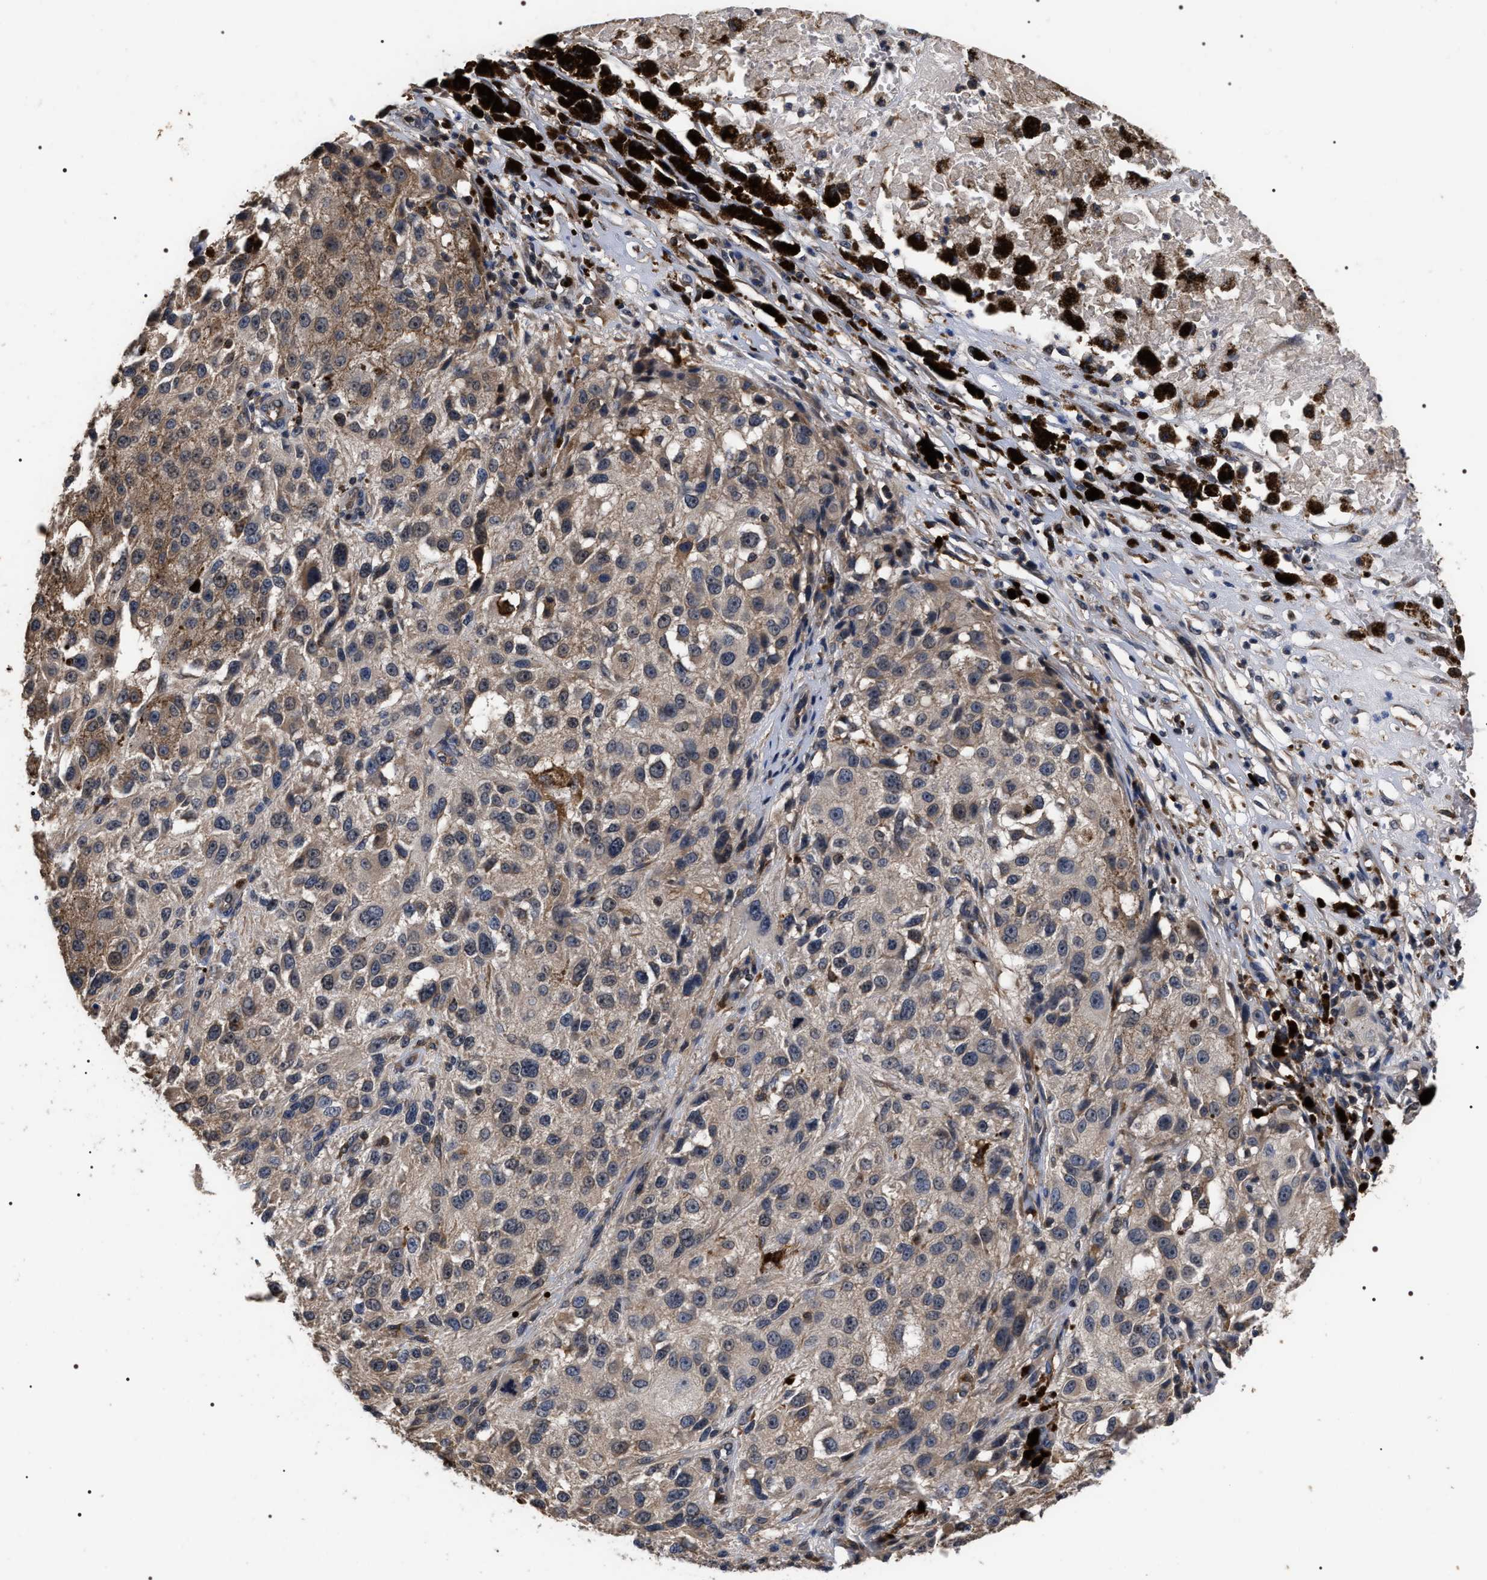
{"staining": {"intensity": "weak", "quantity": "25%-75%", "location": "cytoplasmic/membranous"}, "tissue": "melanoma", "cell_type": "Tumor cells", "image_type": "cancer", "snomed": [{"axis": "morphology", "description": "Necrosis, NOS"}, {"axis": "morphology", "description": "Malignant melanoma, NOS"}, {"axis": "topography", "description": "Skin"}], "caption": "High-power microscopy captured an immunohistochemistry (IHC) photomicrograph of melanoma, revealing weak cytoplasmic/membranous expression in about 25%-75% of tumor cells.", "gene": "UPF3A", "patient": {"sex": "female", "age": 87}}